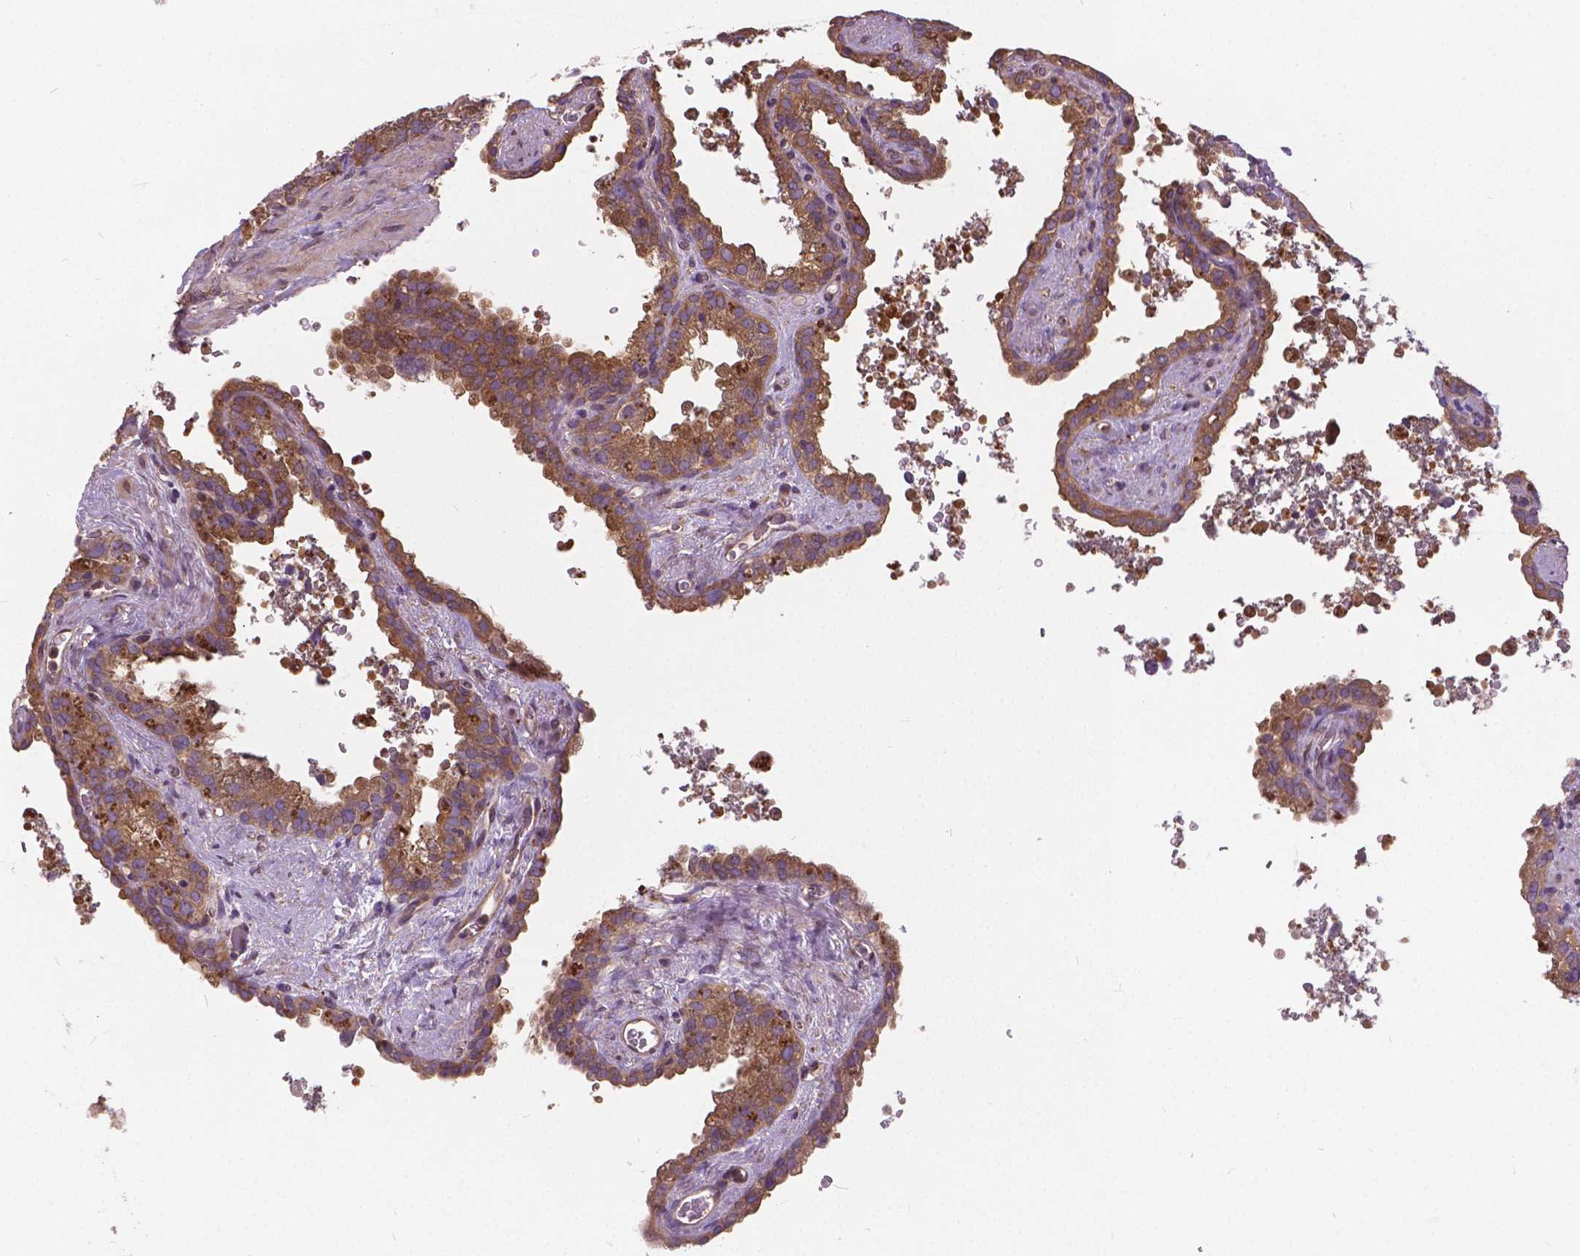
{"staining": {"intensity": "weak", "quantity": ">75%", "location": "cytoplasmic/membranous"}, "tissue": "seminal vesicle", "cell_type": "Glandular cells", "image_type": "normal", "snomed": [{"axis": "morphology", "description": "Normal tissue, NOS"}, {"axis": "topography", "description": "Prostate"}, {"axis": "topography", "description": "Seminal veicle"}], "caption": "A micrograph showing weak cytoplasmic/membranous positivity in about >75% of glandular cells in normal seminal vesicle, as visualized by brown immunohistochemical staining.", "gene": "MZT1", "patient": {"sex": "male", "age": 71}}